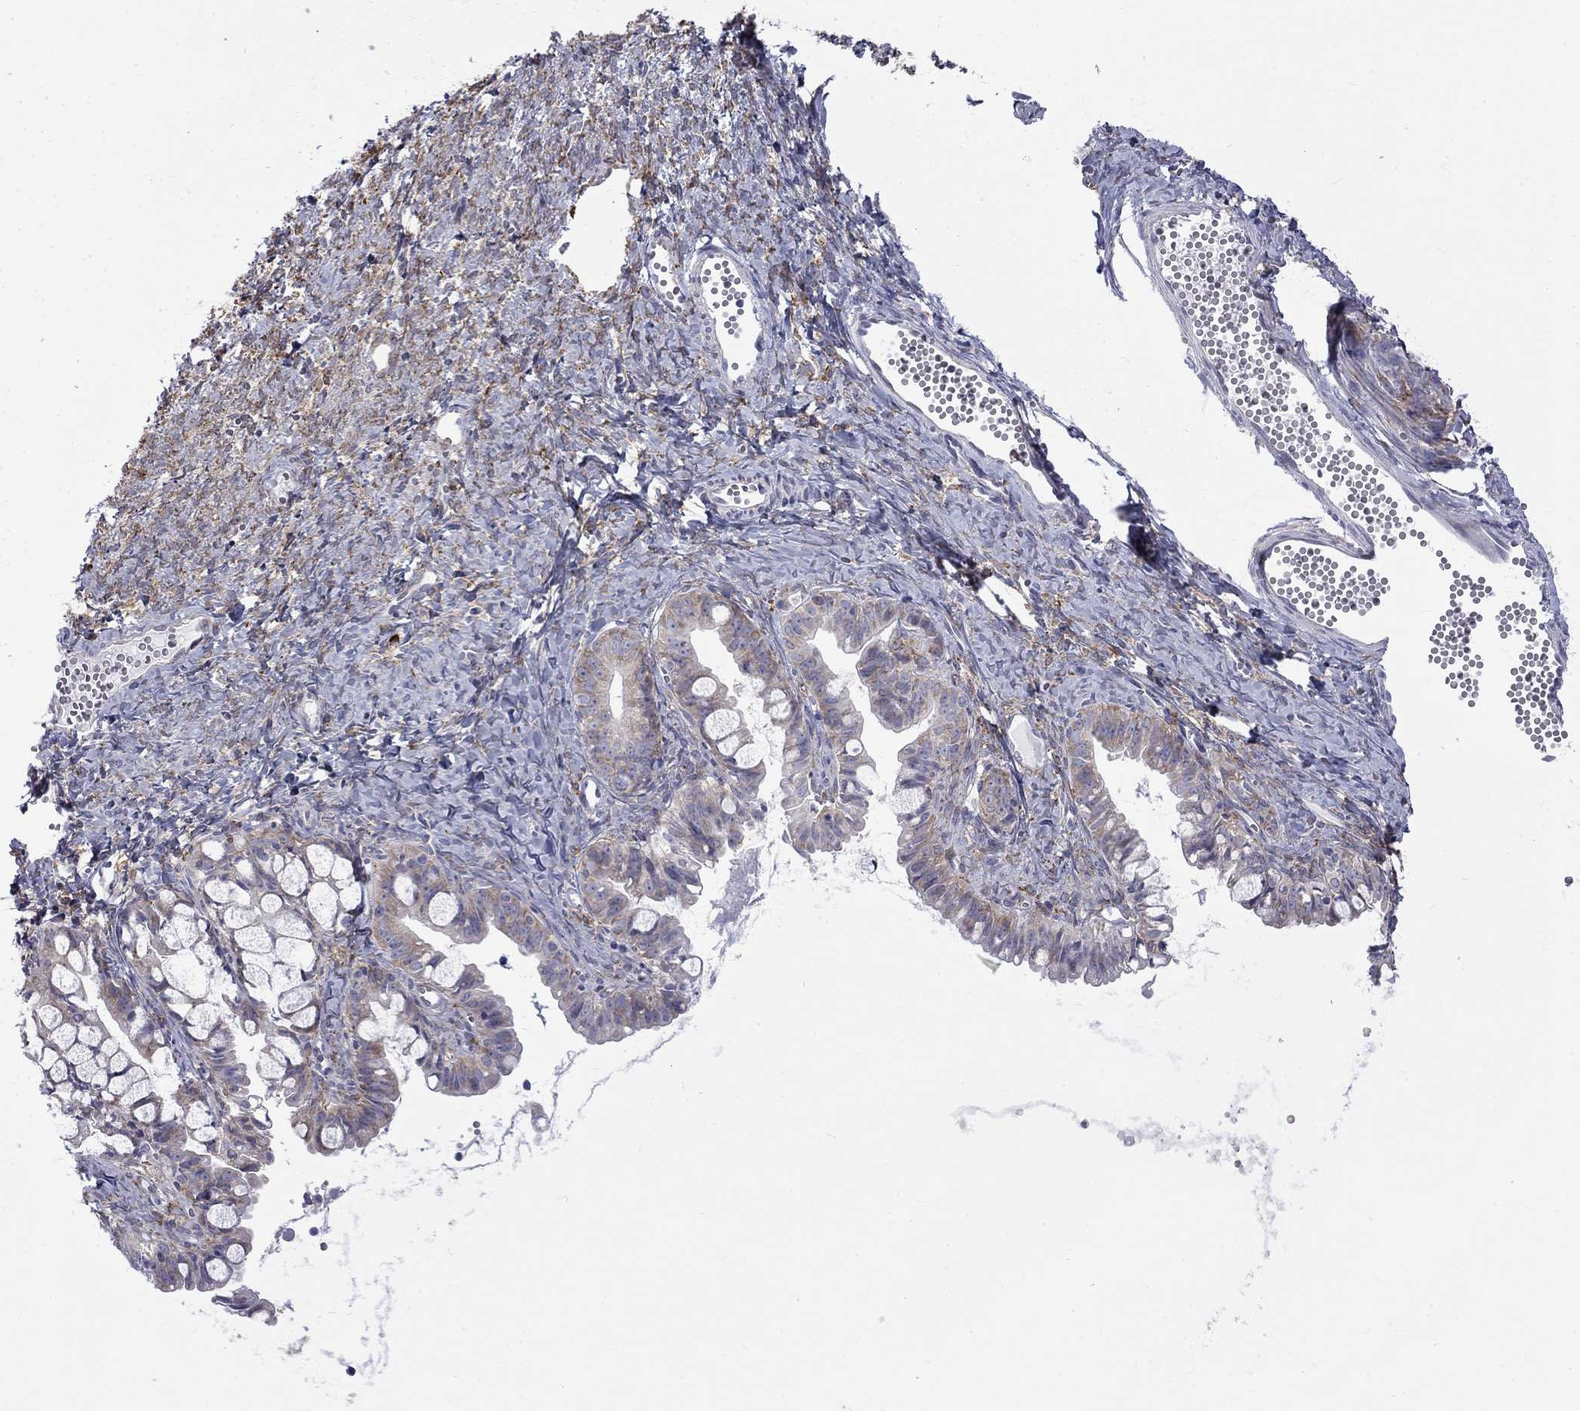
{"staining": {"intensity": "weak", "quantity": "<25%", "location": "cytoplasmic/membranous"}, "tissue": "ovarian cancer", "cell_type": "Tumor cells", "image_type": "cancer", "snomed": [{"axis": "morphology", "description": "Cystadenocarcinoma, mucinous, NOS"}, {"axis": "topography", "description": "Ovary"}], "caption": "A micrograph of mucinous cystadenocarcinoma (ovarian) stained for a protein demonstrates no brown staining in tumor cells.", "gene": "PABPC4", "patient": {"sex": "female", "age": 63}}